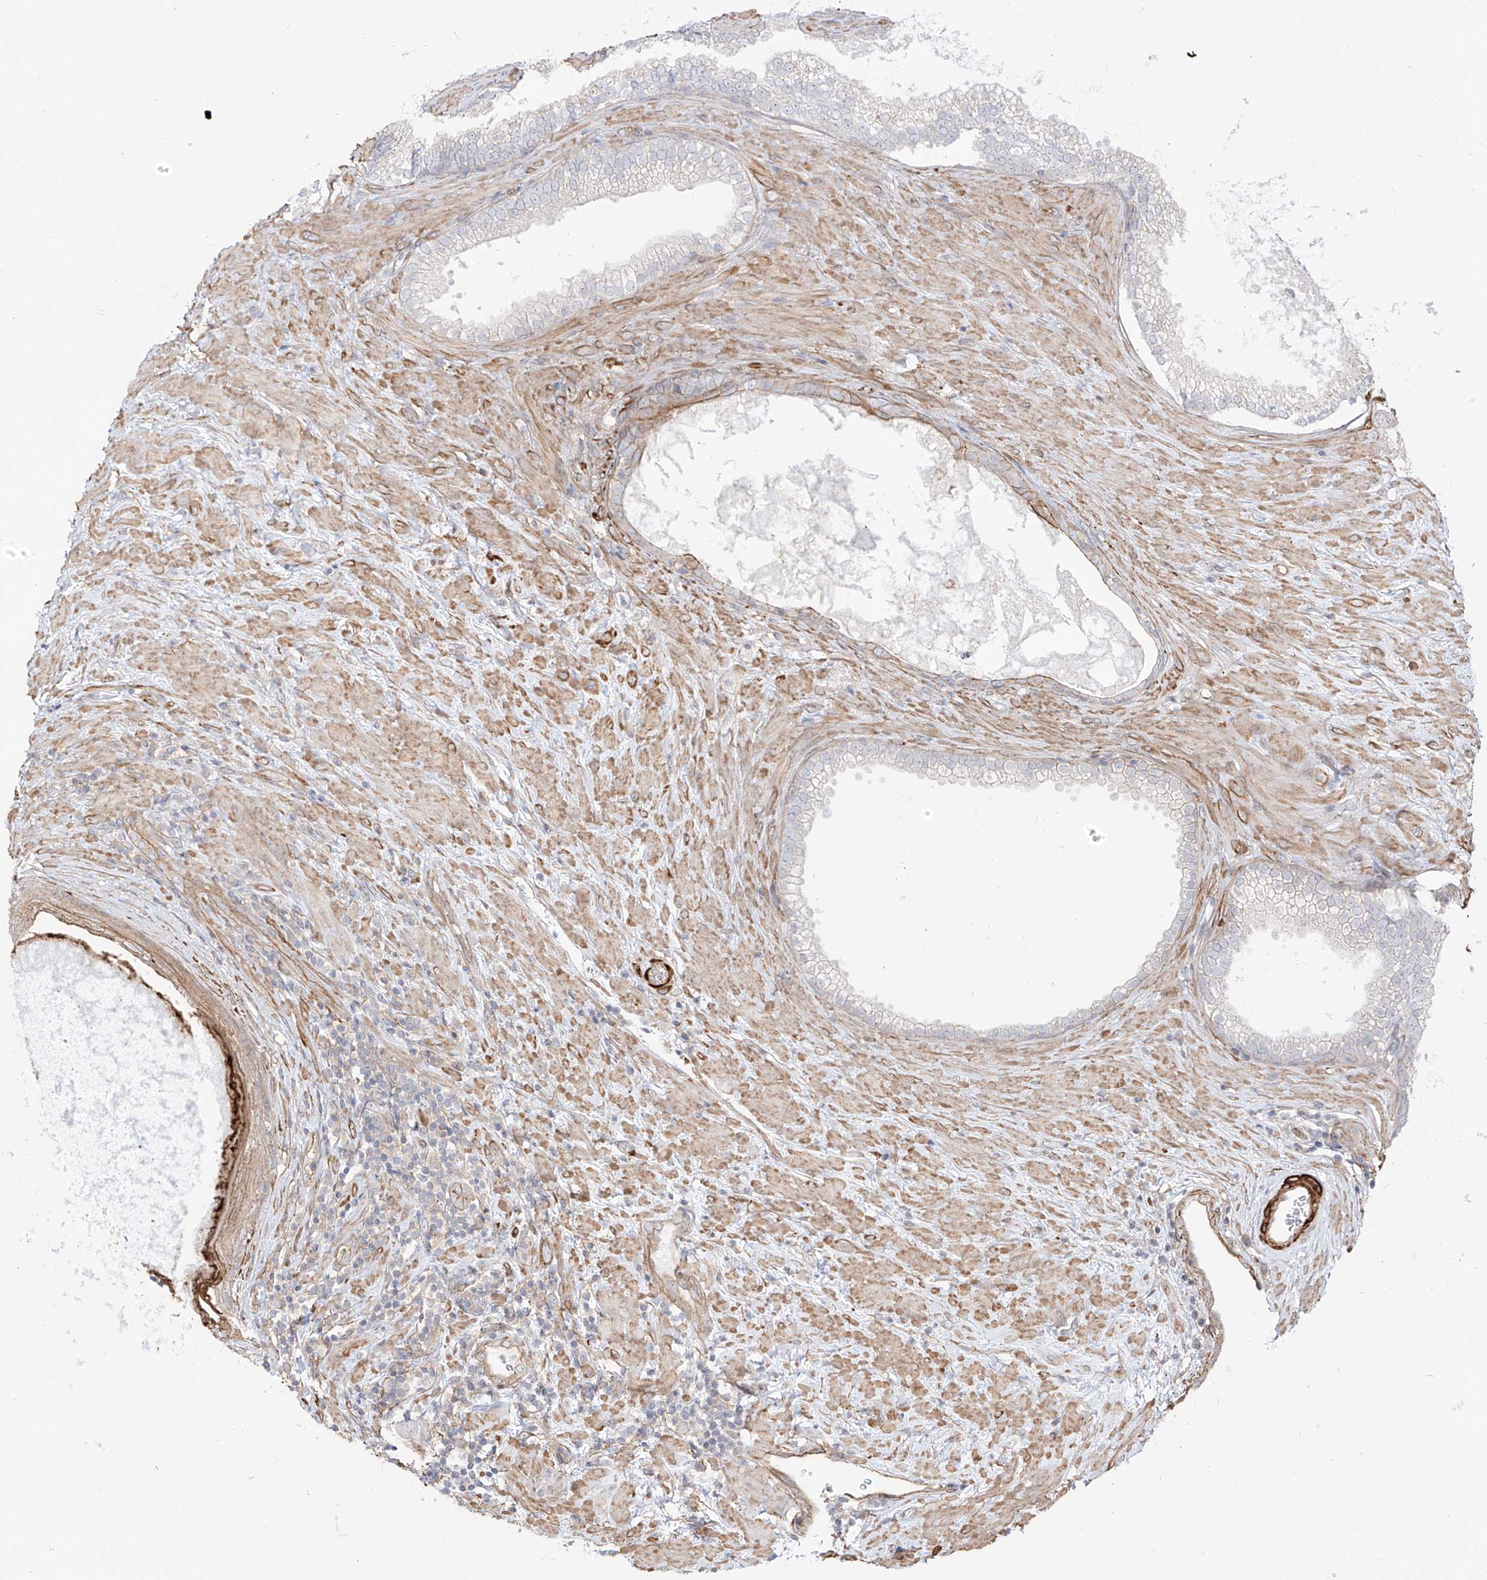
{"staining": {"intensity": "negative", "quantity": "none", "location": "none"}, "tissue": "prostate cancer", "cell_type": "Tumor cells", "image_type": "cancer", "snomed": [{"axis": "morphology", "description": "Adenocarcinoma, High grade"}, {"axis": "topography", "description": "Prostate"}], "caption": "Immunohistochemistry of human prostate cancer (high-grade adenocarcinoma) exhibits no positivity in tumor cells. Nuclei are stained in blue.", "gene": "ZNF180", "patient": {"sex": "male", "age": 73}}